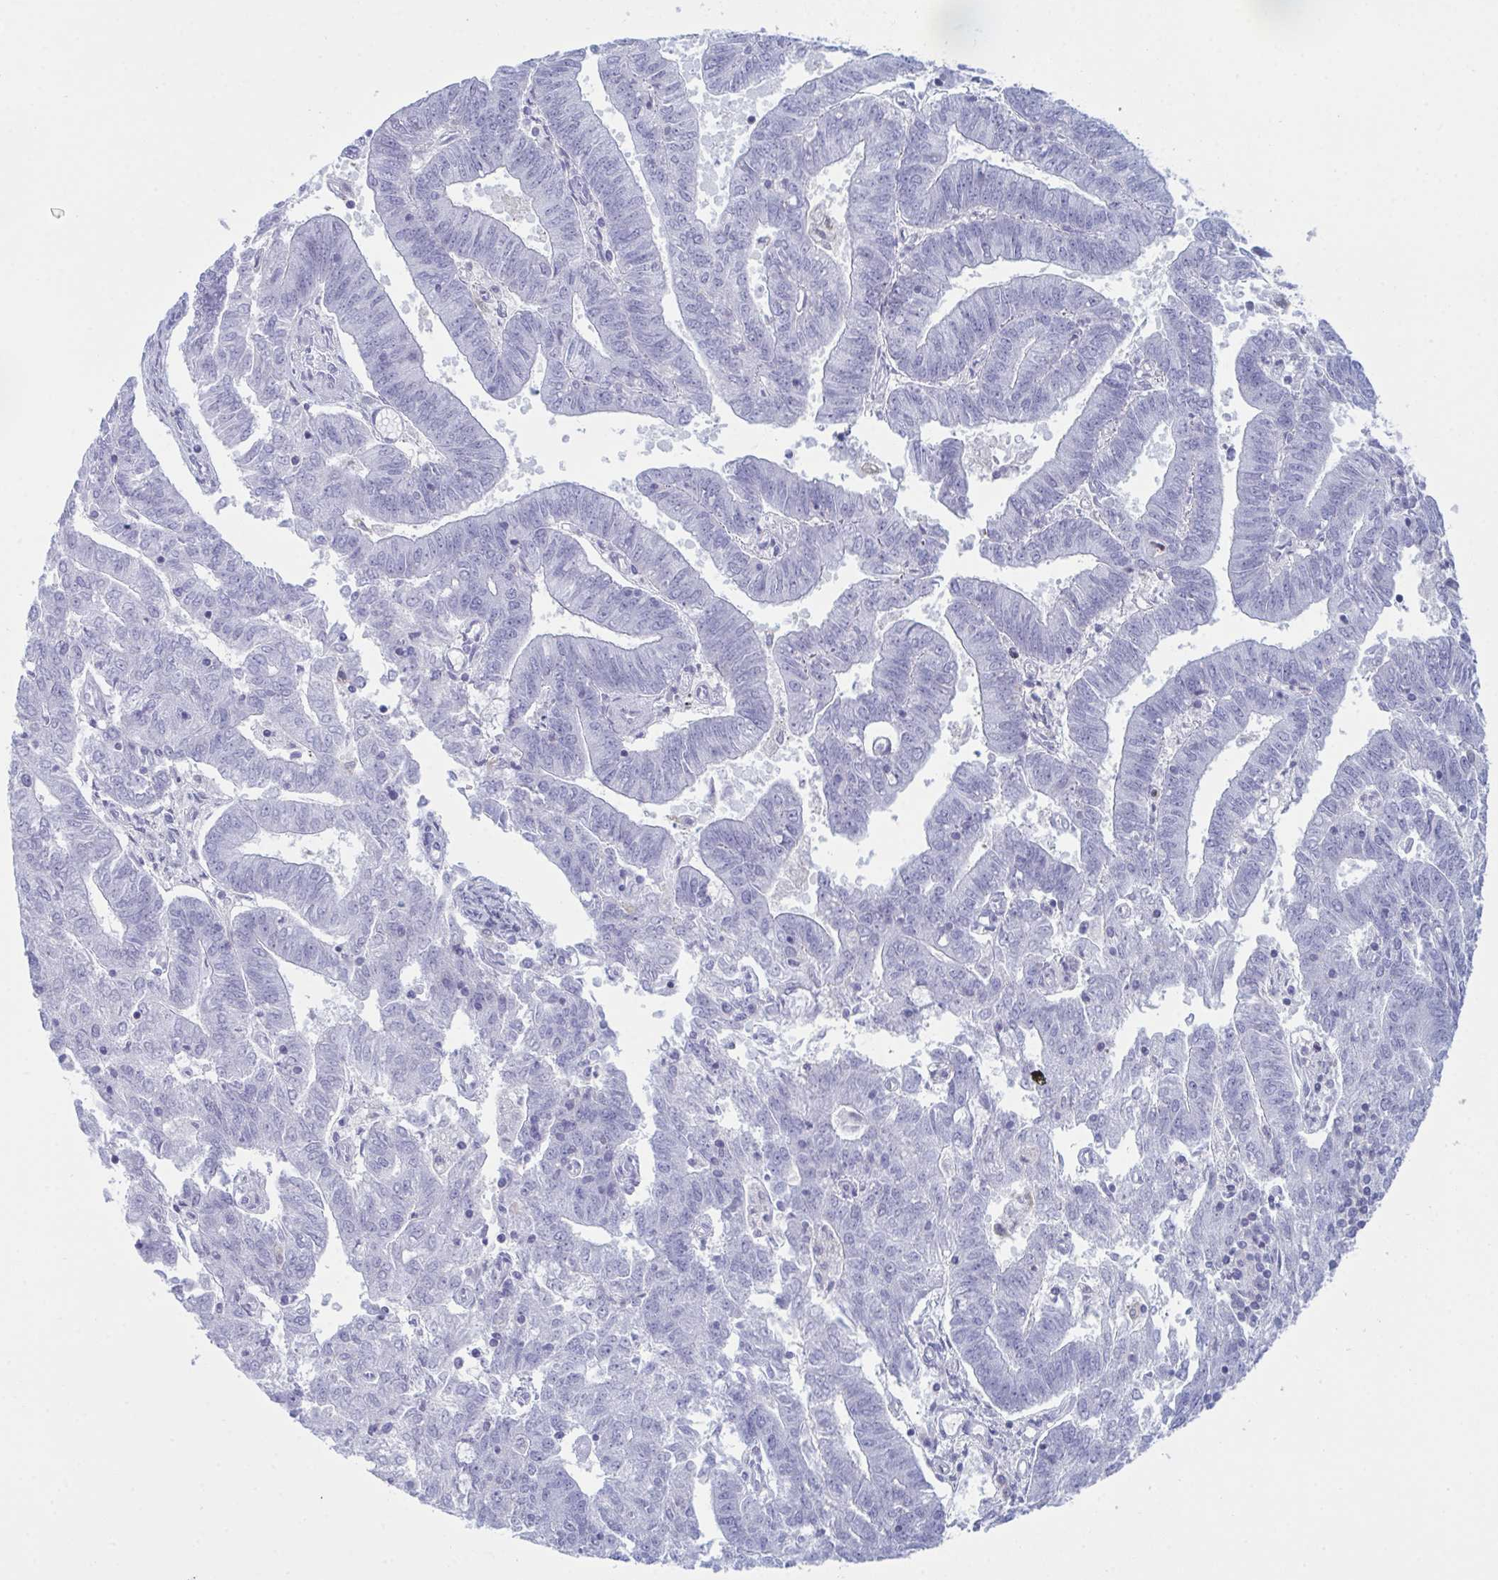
{"staining": {"intensity": "negative", "quantity": "none", "location": "none"}, "tissue": "endometrial cancer", "cell_type": "Tumor cells", "image_type": "cancer", "snomed": [{"axis": "morphology", "description": "Adenocarcinoma, NOS"}, {"axis": "topography", "description": "Endometrium"}], "caption": "There is no significant positivity in tumor cells of adenocarcinoma (endometrial).", "gene": "MYO1F", "patient": {"sex": "female", "age": 82}}